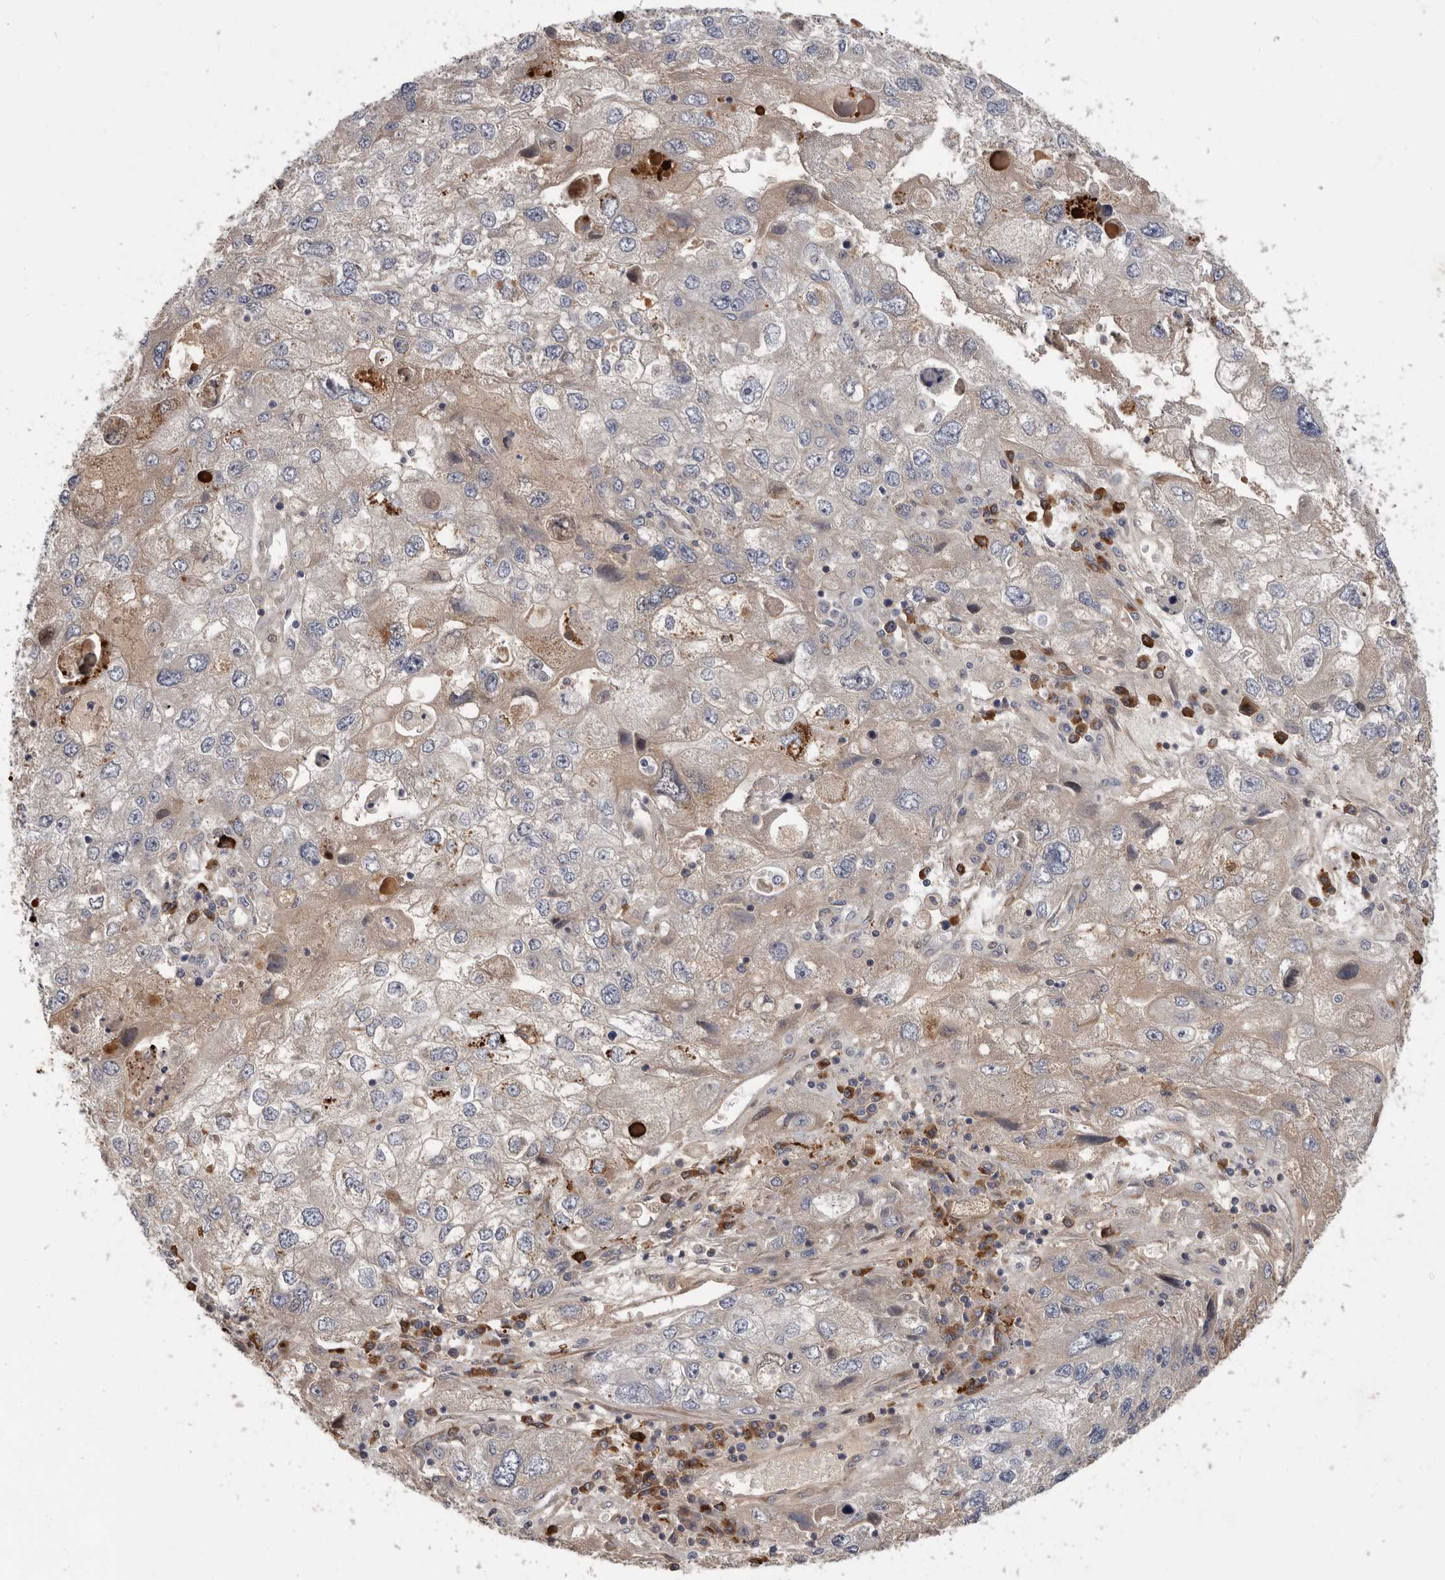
{"staining": {"intensity": "weak", "quantity": "<25%", "location": "cytoplasmic/membranous"}, "tissue": "endometrial cancer", "cell_type": "Tumor cells", "image_type": "cancer", "snomed": [{"axis": "morphology", "description": "Adenocarcinoma, NOS"}, {"axis": "topography", "description": "Endometrium"}], "caption": "This is an immunohistochemistry image of human adenocarcinoma (endometrial). There is no positivity in tumor cells.", "gene": "ATXN3L", "patient": {"sex": "female", "age": 49}}